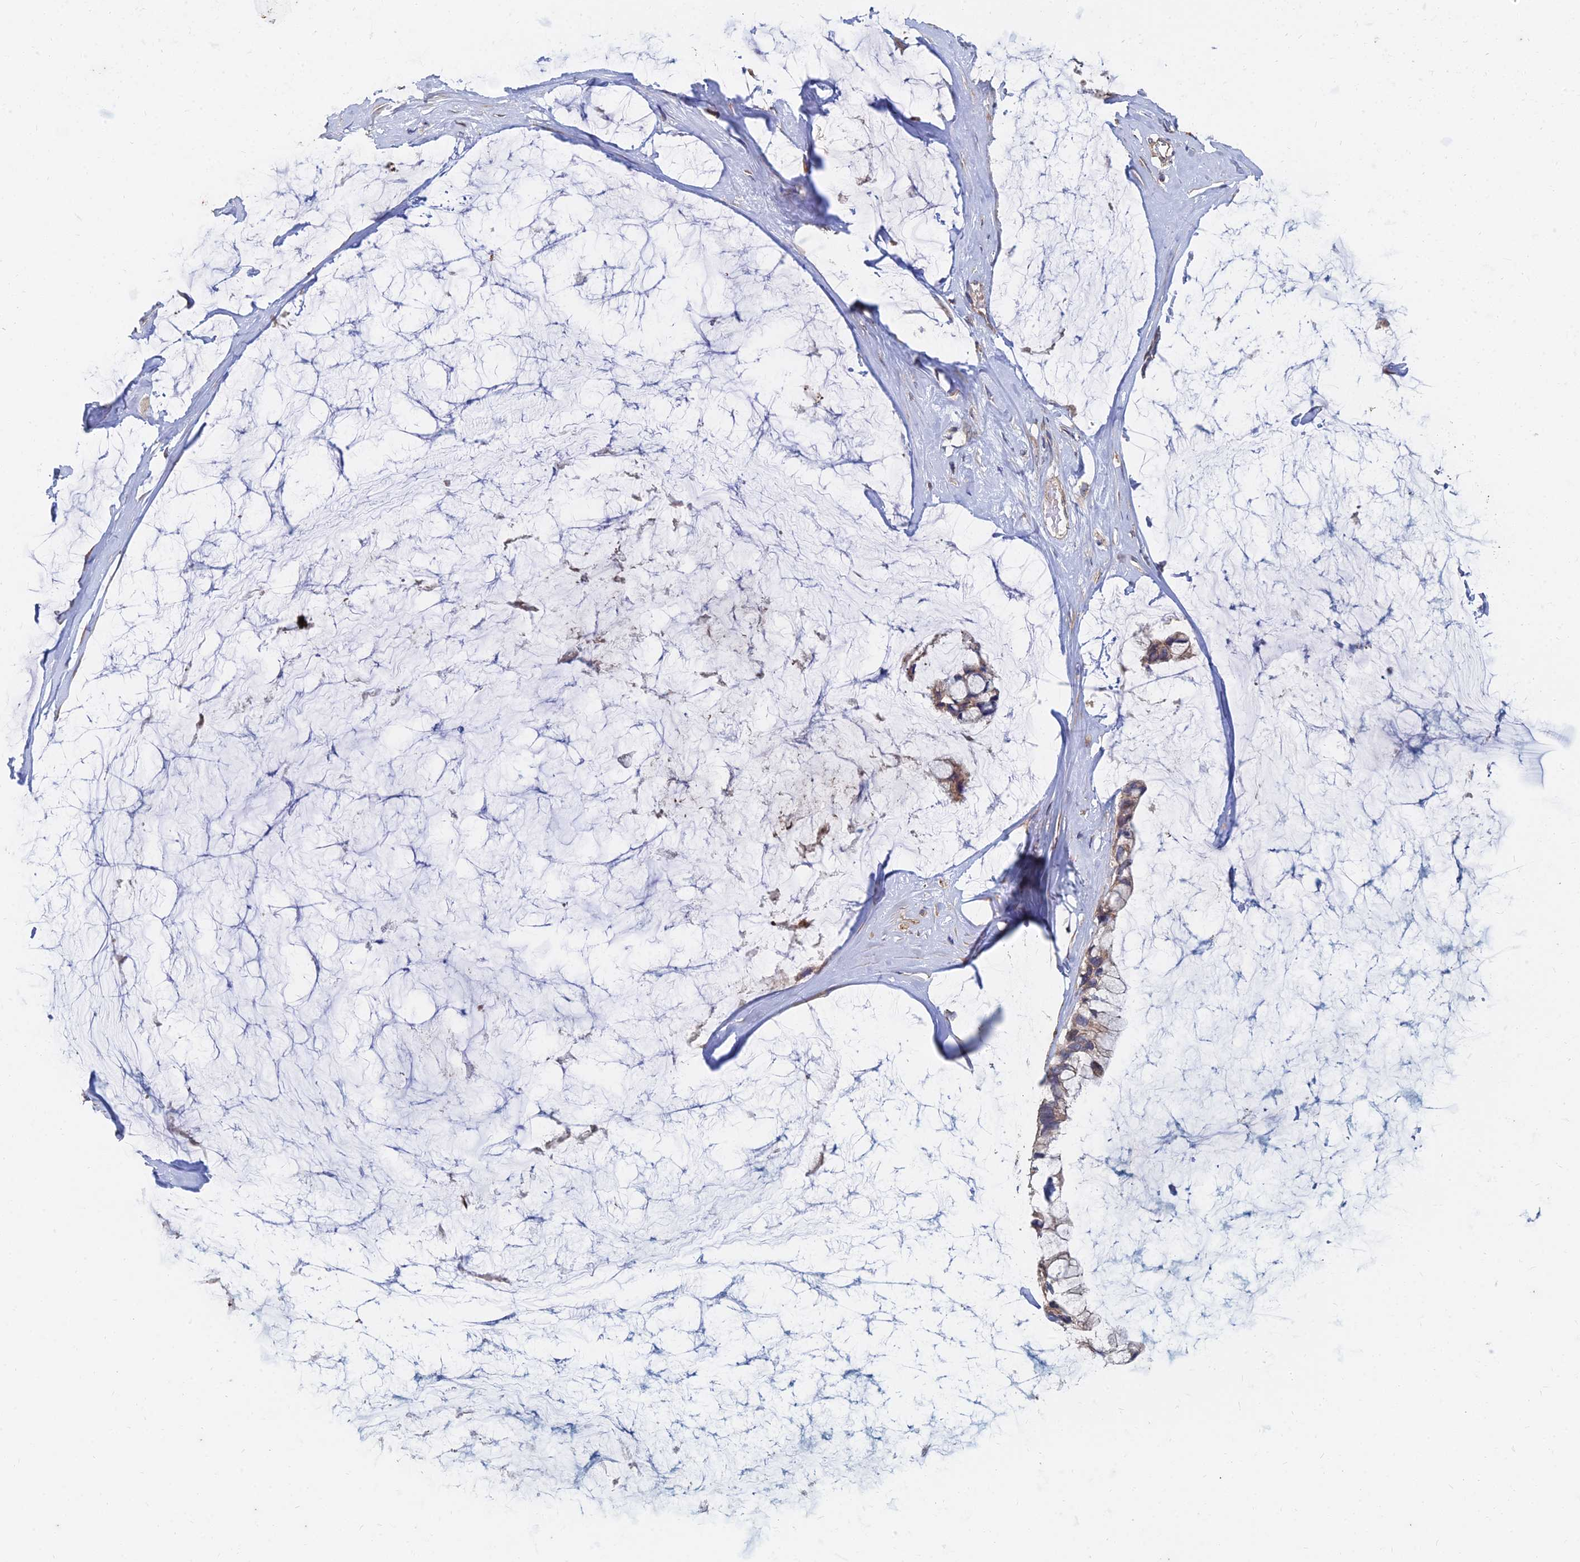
{"staining": {"intensity": "weak", "quantity": ">75%", "location": "cytoplasmic/membranous"}, "tissue": "ovarian cancer", "cell_type": "Tumor cells", "image_type": "cancer", "snomed": [{"axis": "morphology", "description": "Cystadenocarcinoma, mucinous, NOS"}, {"axis": "topography", "description": "Ovary"}], "caption": "This histopathology image demonstrates immunohistochemistry staining of ovarian cancer, with low weak cytoplasmic/membranous positivity in approximately >75% of tumor cells.", "gene": "CCZ1", "patient": {"sex": "female", "age": 39}}